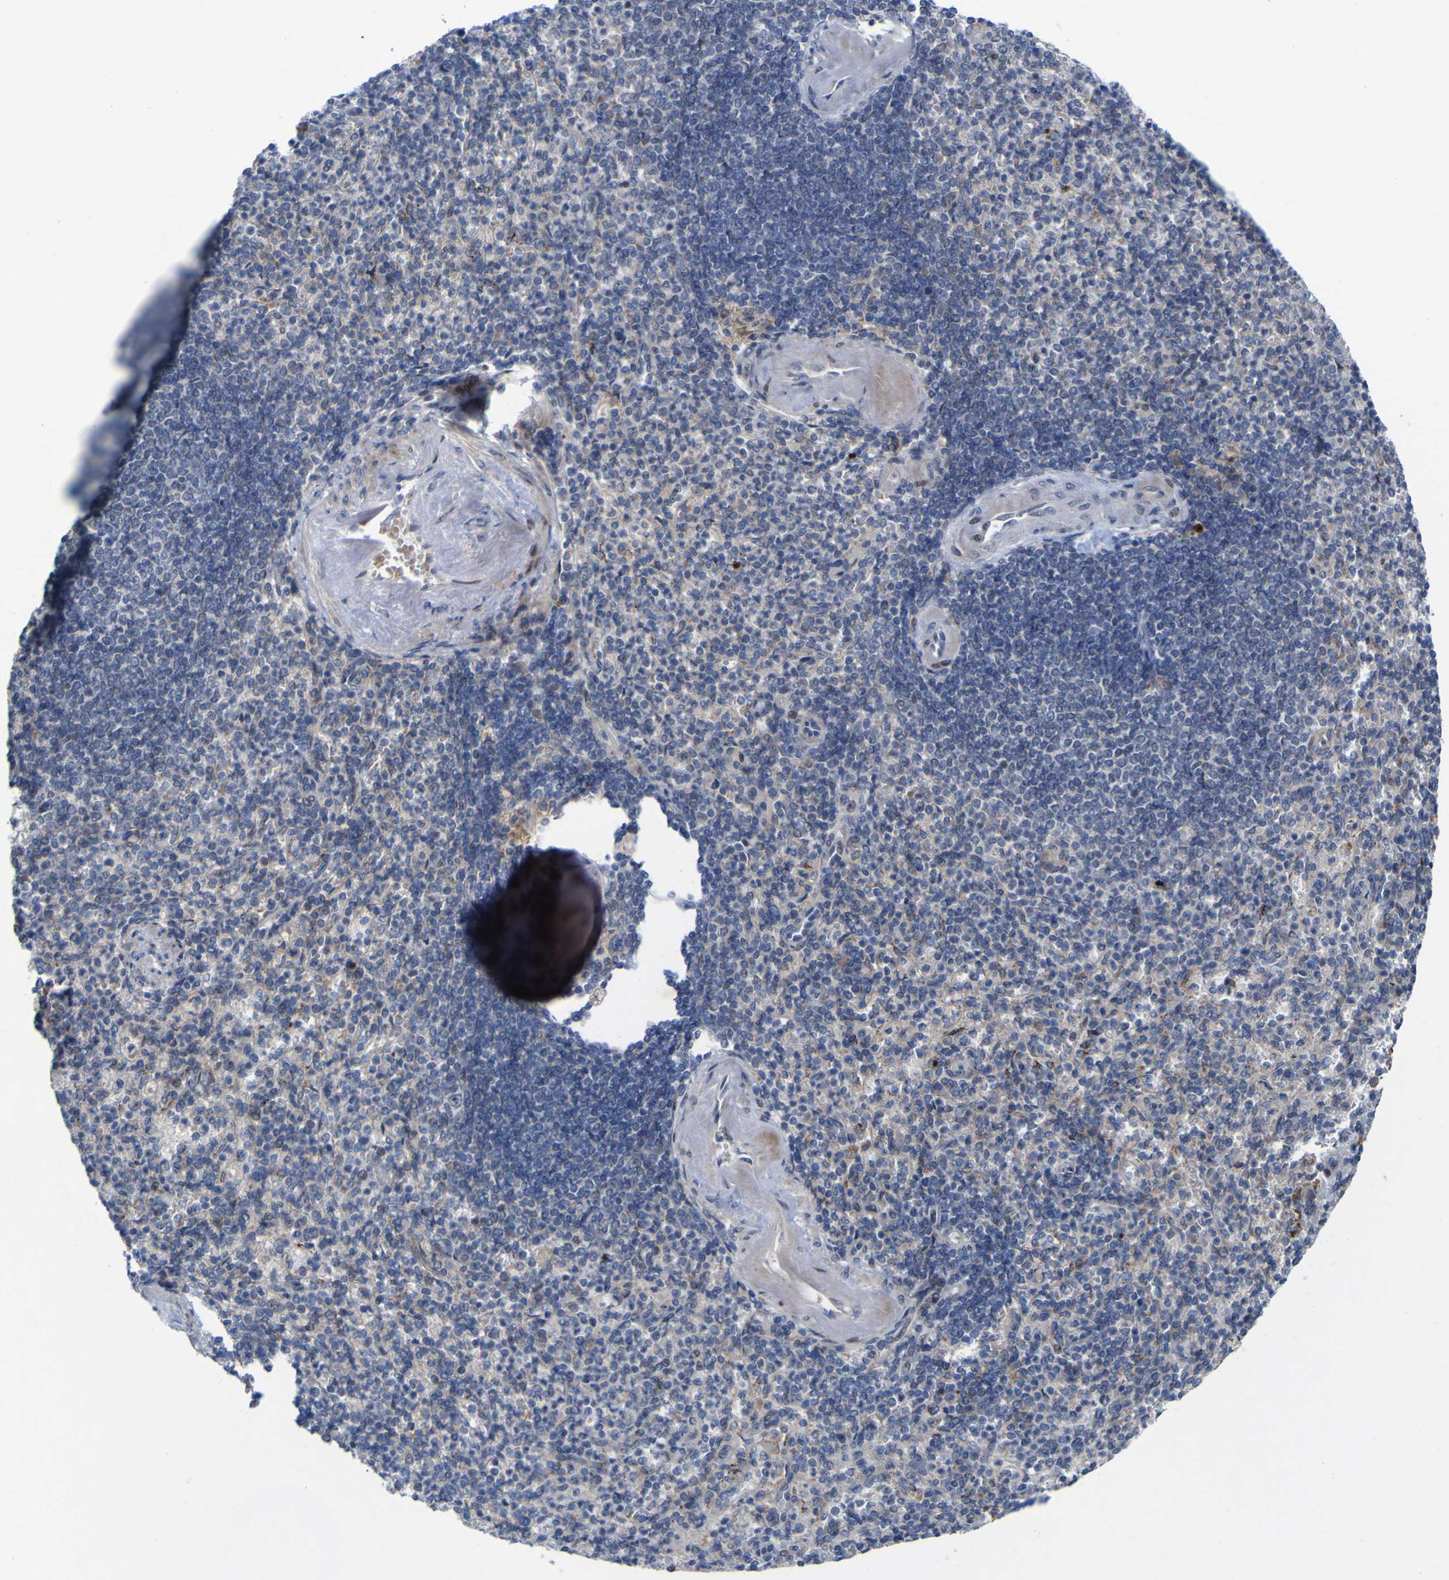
{"staining": {"intensity": "negative", "quantity": "none", "location": "none"}, "tissue": "spleen", "cell_type": "Cells in red pulp", "image_type": "normal", "snomed": [{"axis": "morphology", "description": "Normal tissue, NOS"}, {"axis": "topography", "description": "Spleen"}], "caption": "Immunohistochemical staining of normal human spleen exhibits no significant staining in cells in red pulp. The staining was performed using DAB to visualize the protein expression in brown, while the nuclei were stained in blue with hematoxylin (Magnification: 20x).", "gene": "NAV1", "patient": {"sex": "female", "age": 74}}